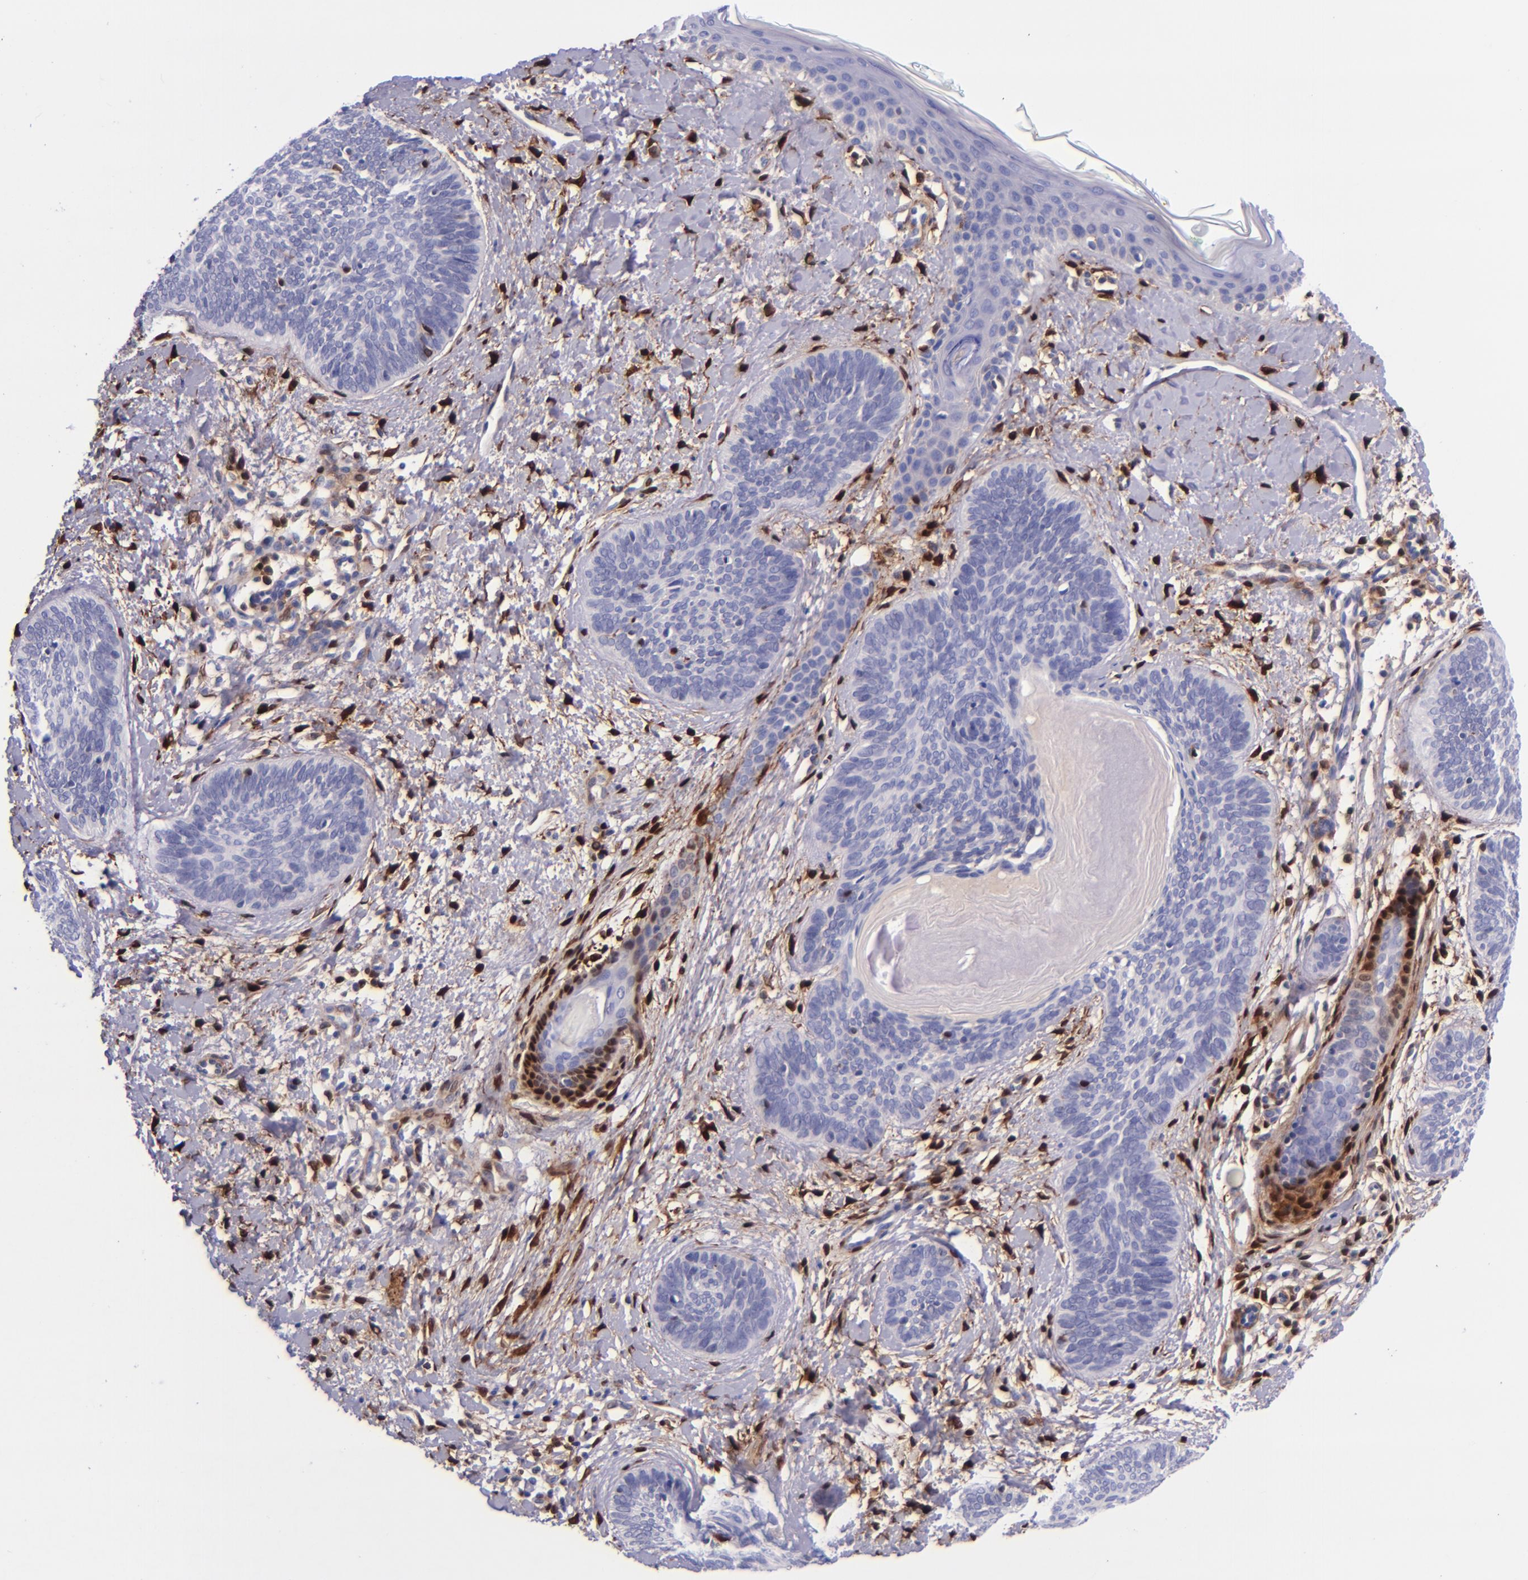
{"staining": {"intensity": "negative", "quantity": "none", "location": "none"}, "tissue": "skin cancer", "cell_type": "Tumor cells", "image_type": "cancer", "snomed": [{"axis": "morphology", "description": "Basal cell carcinoma"}, {"axis": "topography", "description": "Skin"}], "caption": "Skin cancer (basal cell carcinoma) stained for a protein using immunohistochemistry displays no expression tumor cells.", "gene": "LGALS1", "patient": {"sex": "female", "age": 81}}